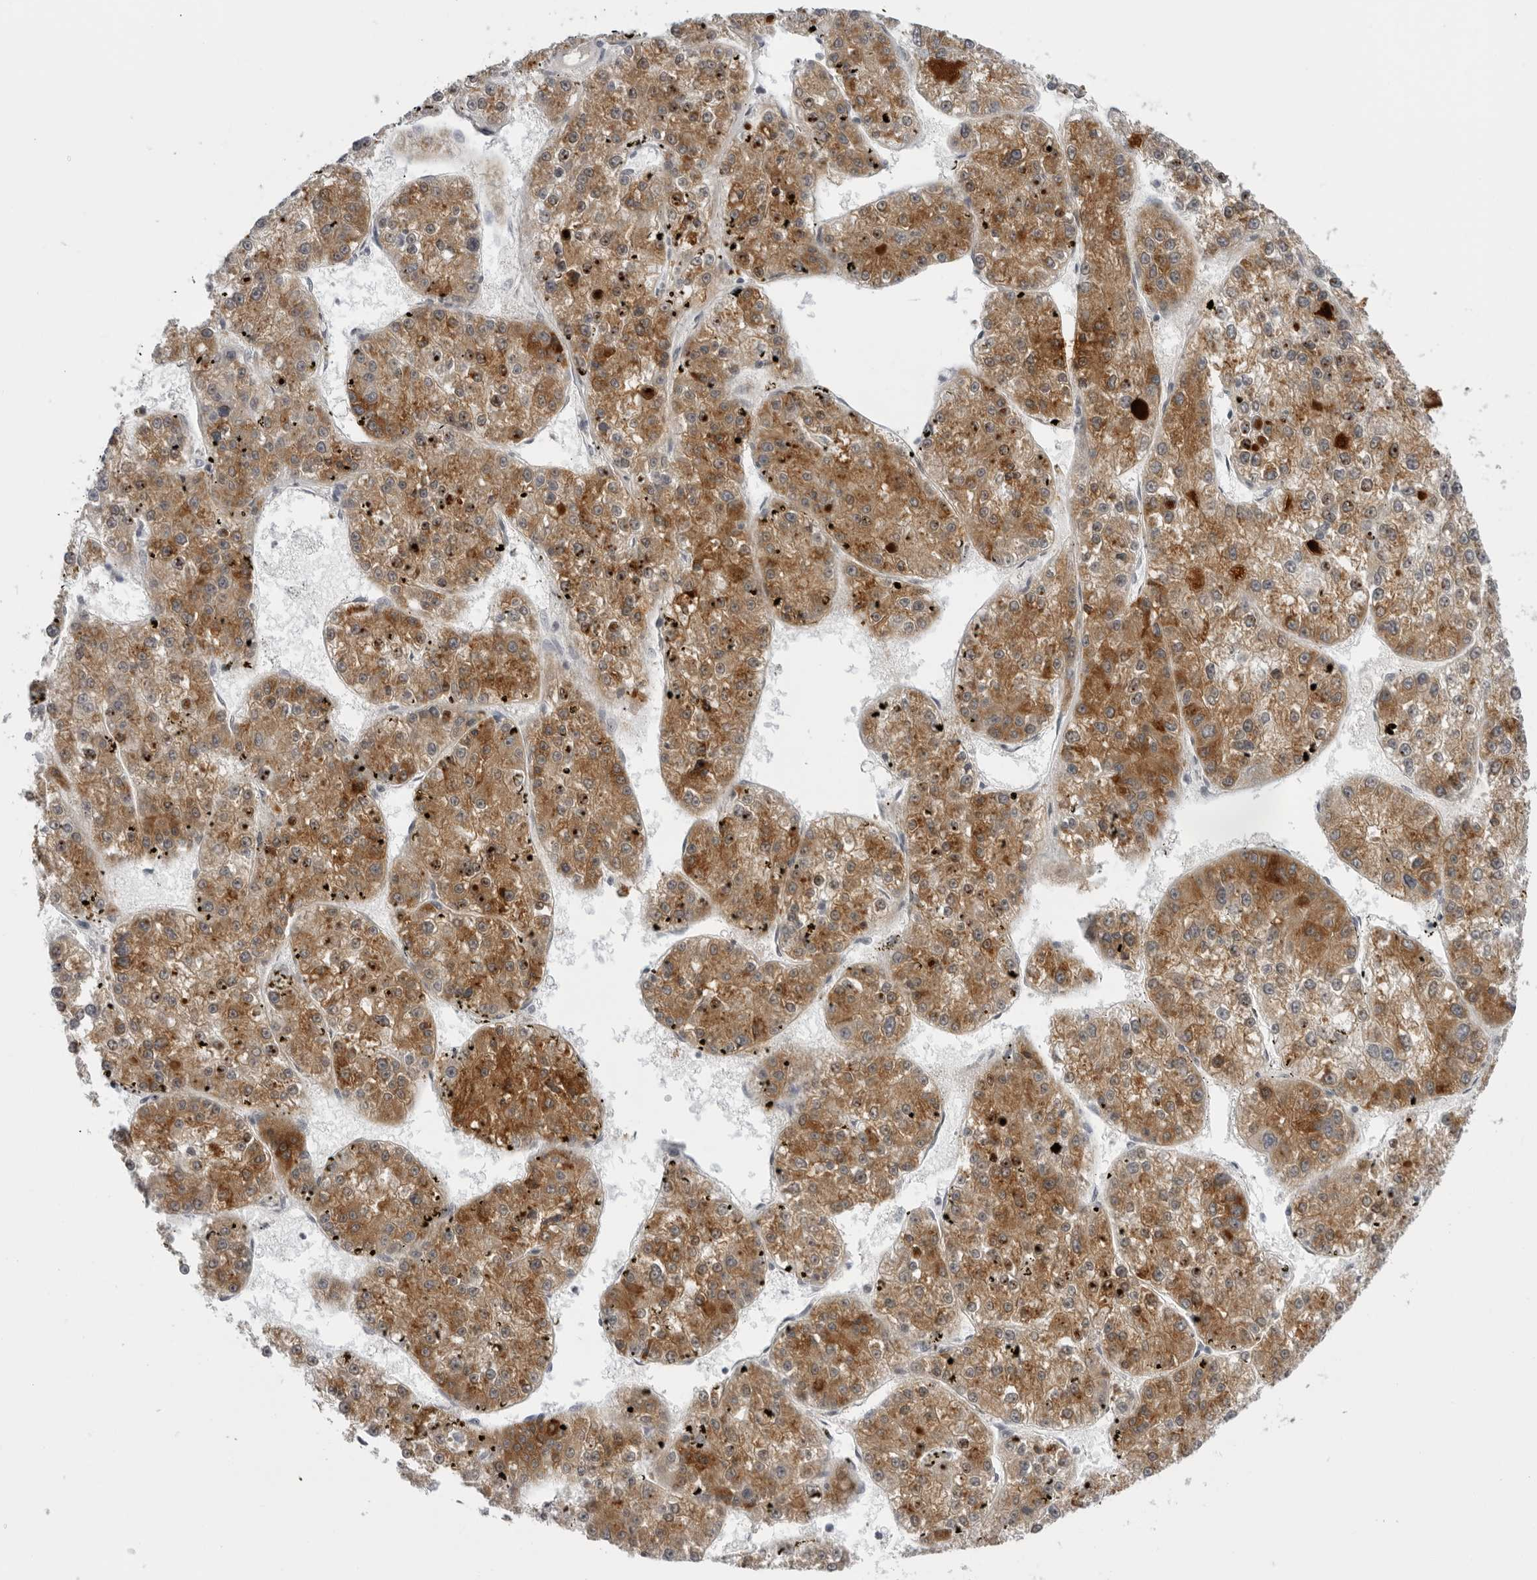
{"staining": {"intensity": "moderate", "quantity": ">75%", "location": "cytoplasmic/membranous"}, "tissue": "liver cancer", "cell_type": "Tumor cells", "image_type": "cancer", "snomed": [{"axis": "morphology", "description": "Carcinoma, Hepatocellular, NOS"}, {"axis": "topography", "description": "Liver"}], "caption": "Immunohistochemistry (DAB (3,3'-diaminobenzidine)) staining of human liver cancer reveals moderate cytoplasmic/membranous protein expression in about >75% of tumor cells.", "gene": "SERPINF2", "patient": {"sex": "female", "age": 73}}